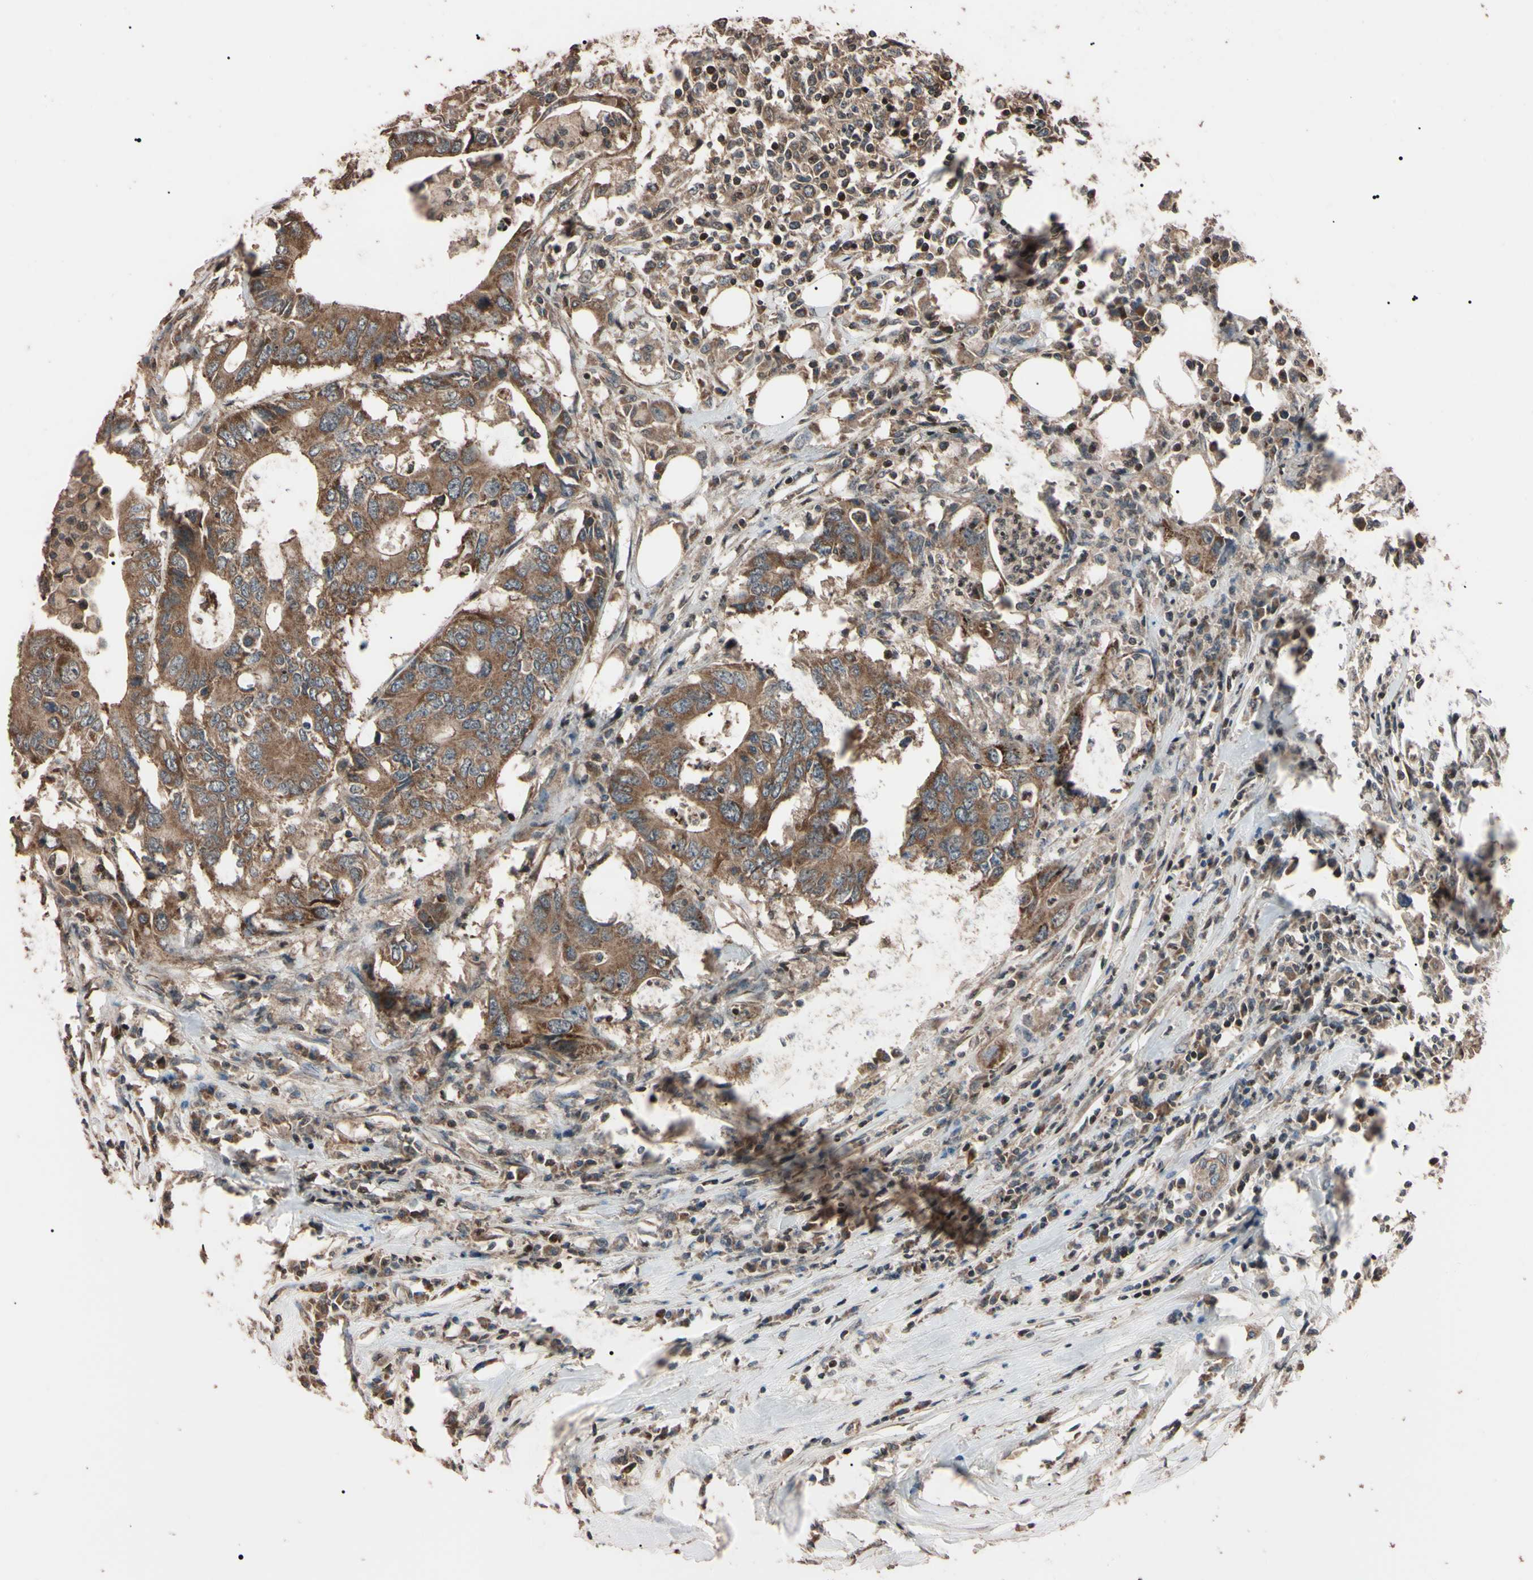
{"staining": {"intensity": "moderate", "quantity": ">75%", "location": "cytoplasmic/membranous"}, "tissue": "colorectal cancer", "cell_type": "Tumor cells", "image_type": "cancer", "snomed": [{"axis": "morphology", "description": "Adenocarcinoma, NOS"}, {"axis": "topography", "description": "Colon"}], "caption": "This micrograph demonstrates immunohistochemistry (IHC) staining of adenocarcinoma (colorectal), with medium moderate cytoplasmic/membranous staining in approximately >75% of tumor cells.", "gene": "TNFRSF1A", "patient": {"sex": "male", "age": 71}}